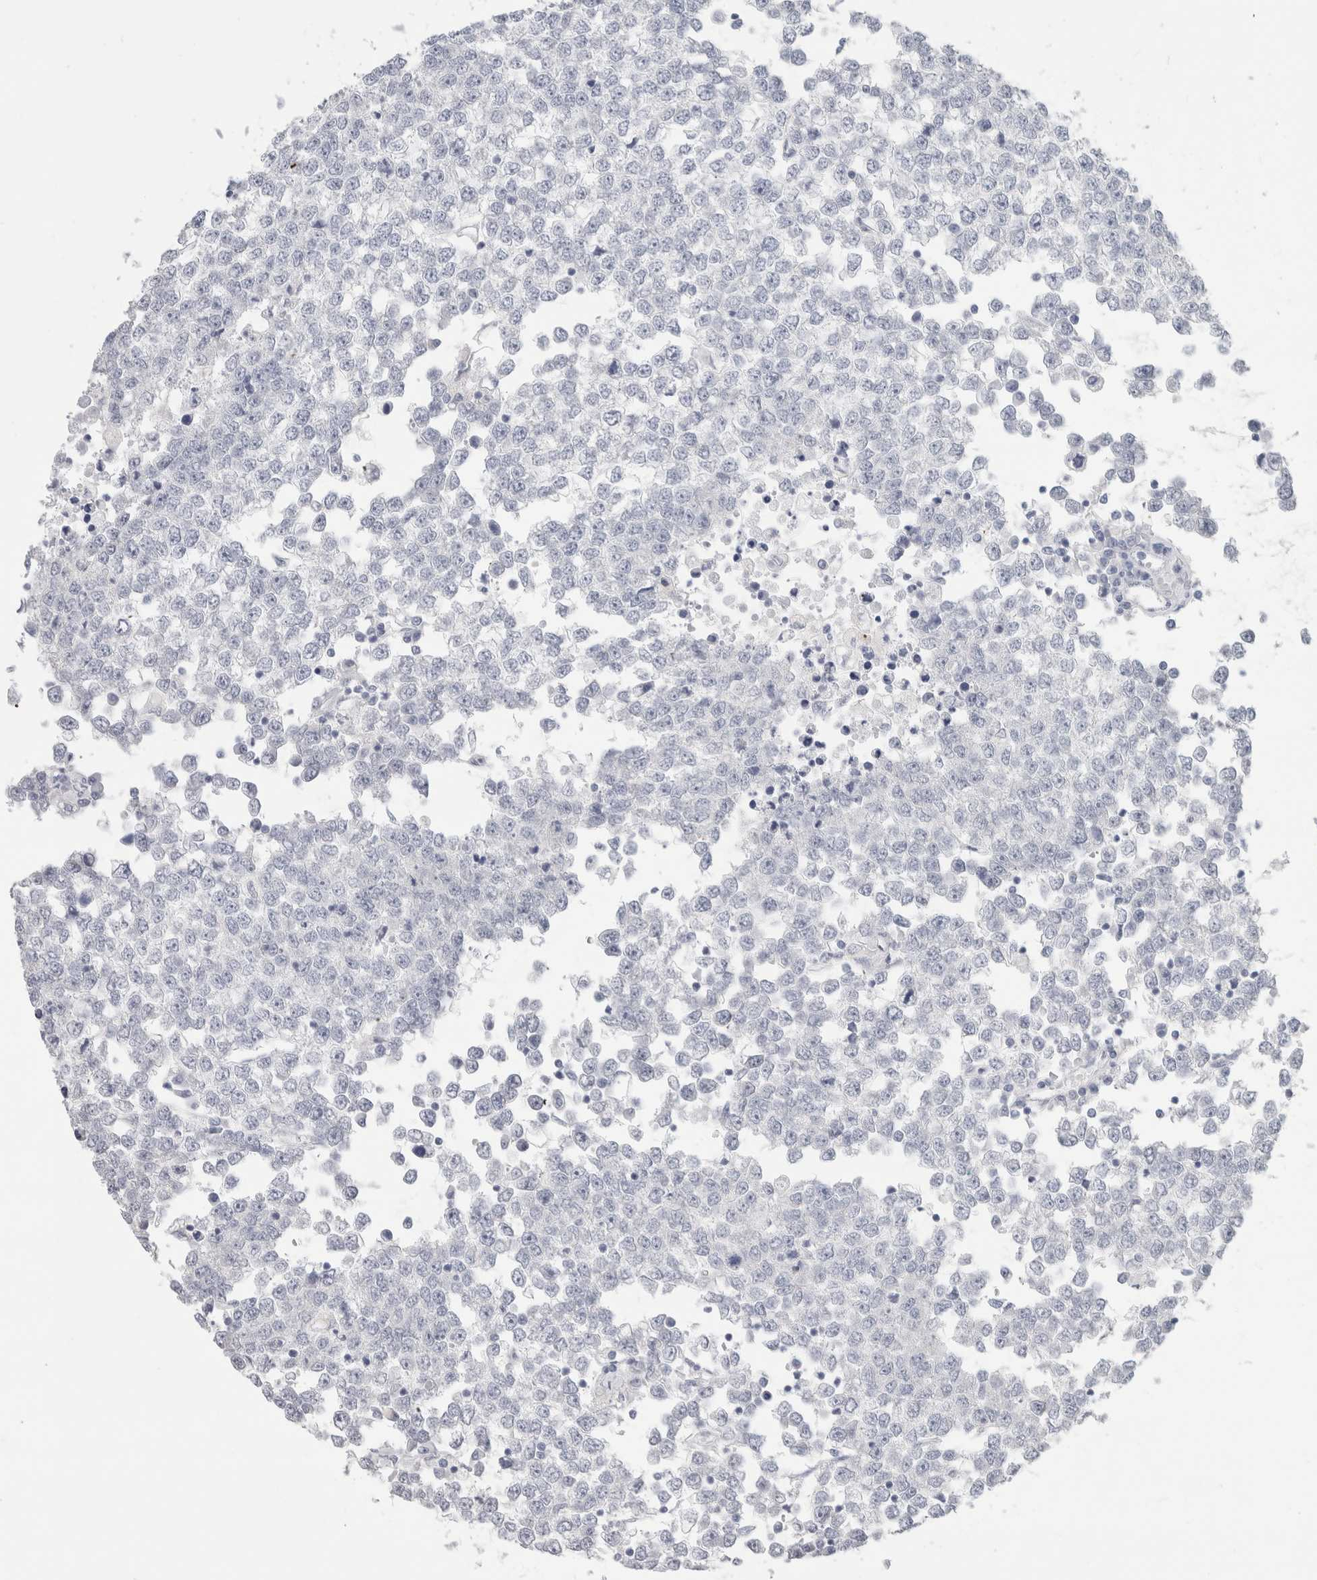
{"staining": {"intensity": "negative", "quantity": "none", "location": "none"}, "tissue": "testis cancer", "cell_type": "Tumor cells", "image_type": "cancer", "snomed": [{"axis": "morphology", "description": "Seminoma, NOS"}, {"axis": "topography", "description": "Testis"}], "caption": "DAB (3,3'-diaminobenzidine) immunohistochemical staining of seminoma (testis) reveals no significant expression in tumor cells. The staining is performed using DAB (3,3'-diaminobenzidine) brown chromogen with nuclei counter-stained in using hematoxylin.", "gene": "SLC6A1", "patient": {"sex": "male", "age": 65}}